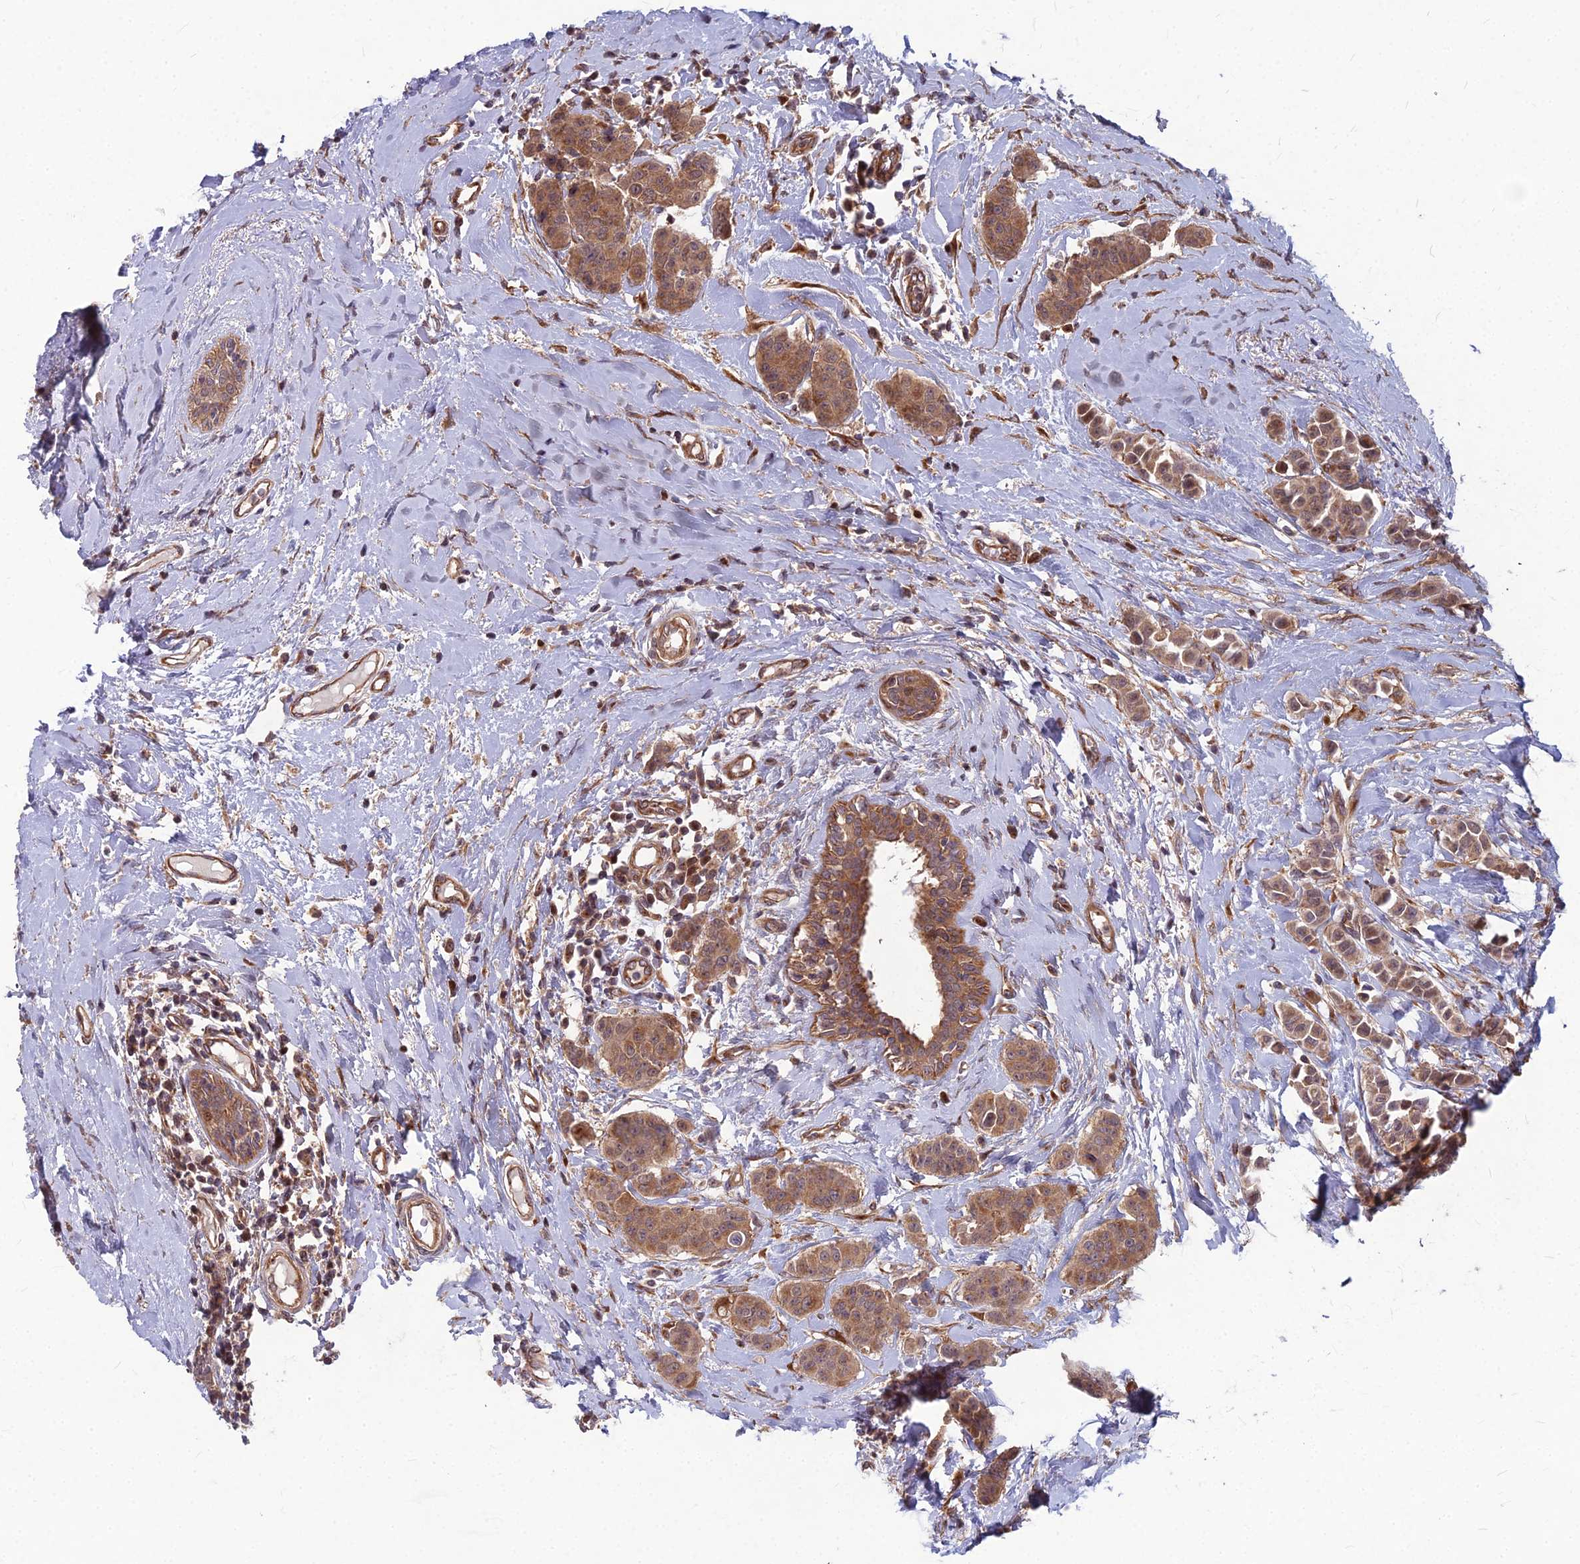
{"staining": {"intensity": "moderate", "quantity": ">75%", "location": "cytoplasmic/membranous"}, "tissue": "breast cancer", "cell_type": "Tumor cells", "image_type": "cancer", "snomed": [{"axis": "morphology", "description": "Duct carcinoma"}, {"axis": "topography", "description": "Breast"}], "caption": "A brown stain shows moderate cytoplasmic/membranous positivity of a protein in breast cancer (infiltrating ductal carcinoma) tumor cells. (DAB IHC with brightfield microscopy, high magnification).", "gene": "MFSD8", "patient": {"sex": "female", "age": 40}}